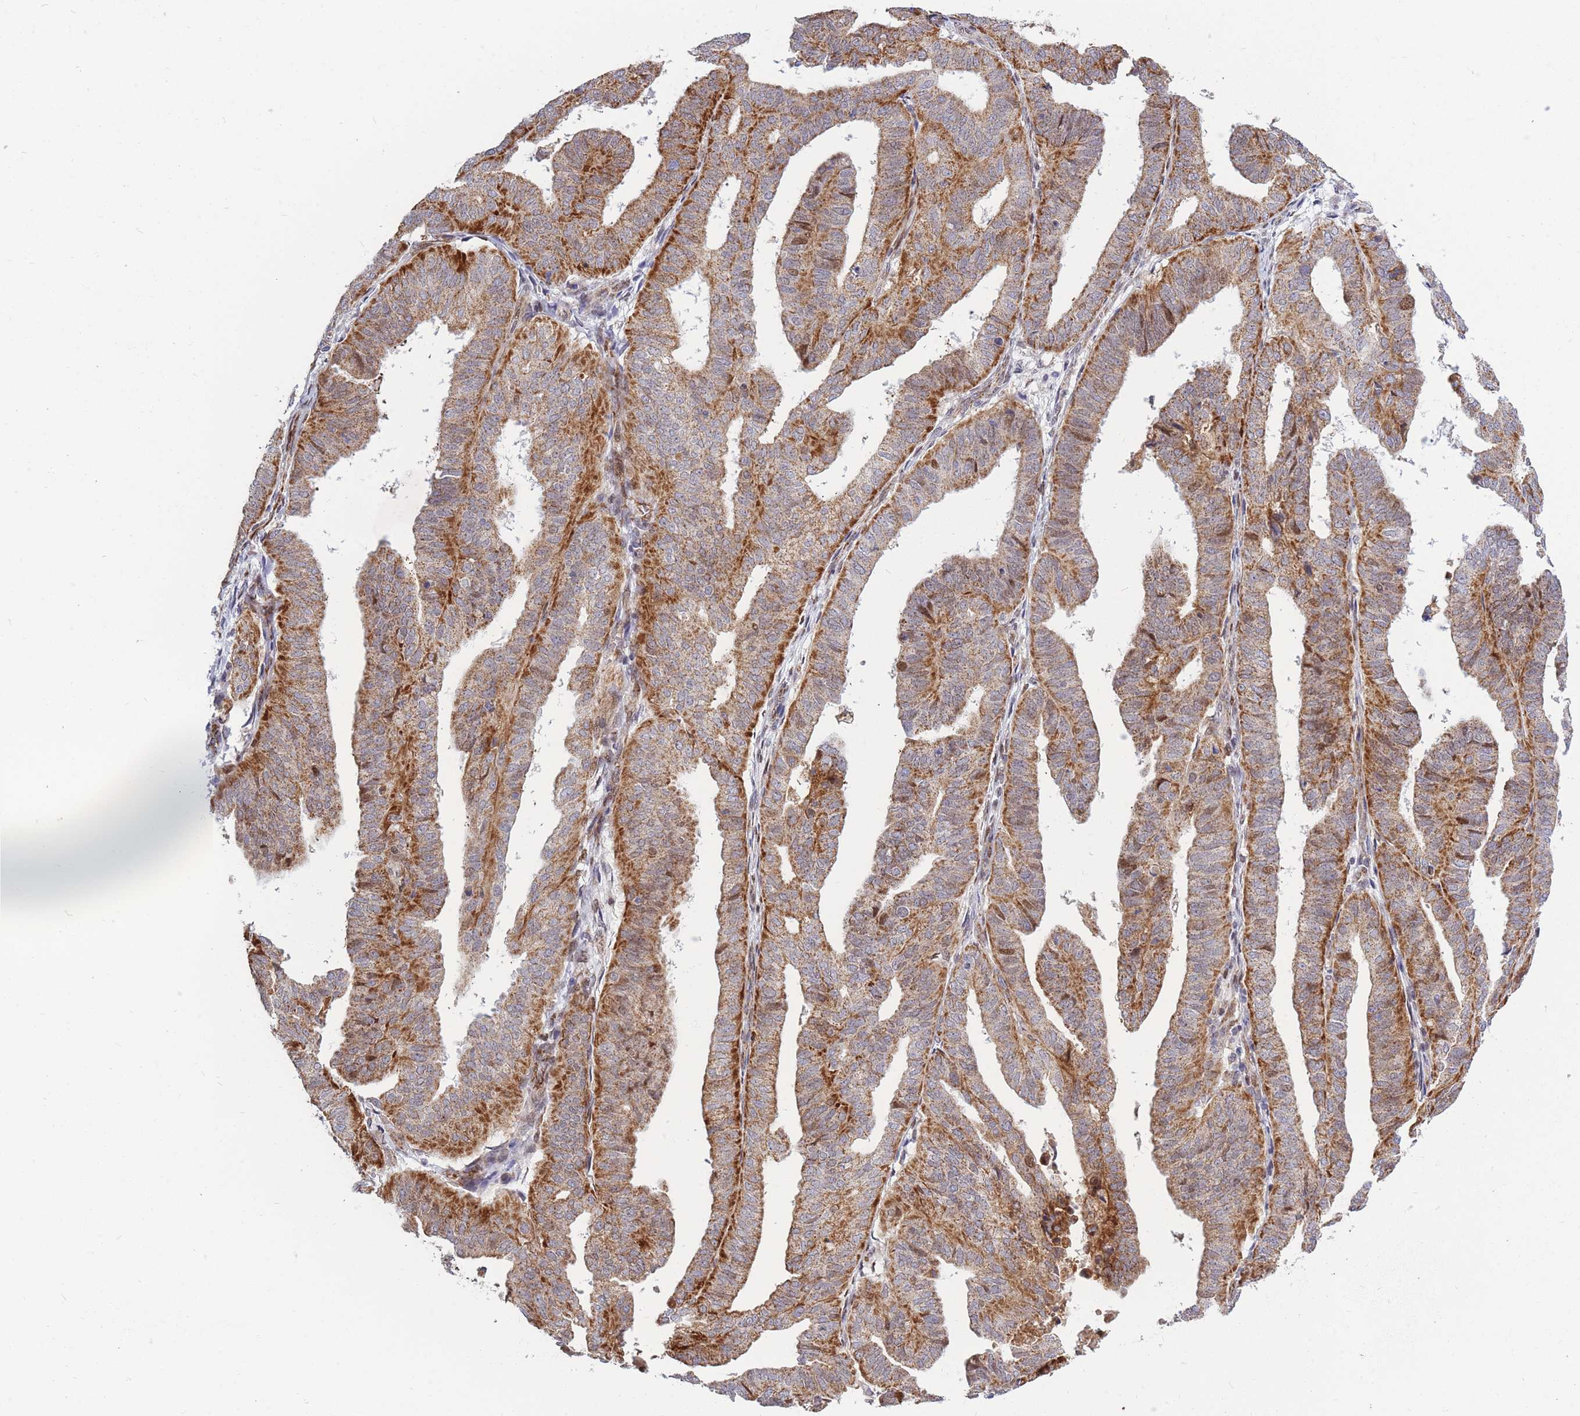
{"staining": {"intensity": "strong", "quantity": ">75%", "location": "cytoplasmic/membranous"}, "tissue": "endometrial cancer", "cell_type": "Tumor cells", "image_type": "cancer", "snomed": [{"axis": "morphology", "description": "Adenocarcinoma, NOS"}, {"axis": "topography", "description": "Uterus"}], "caption": "Brown immunohistochemical staining in human adenocarcinoma (endometrial) shows strong cytoplasmic/membranous positivity in about >75% of tumor cells.", "gene": "MOB4", "patient": {"sex": "female", "age": 77}}